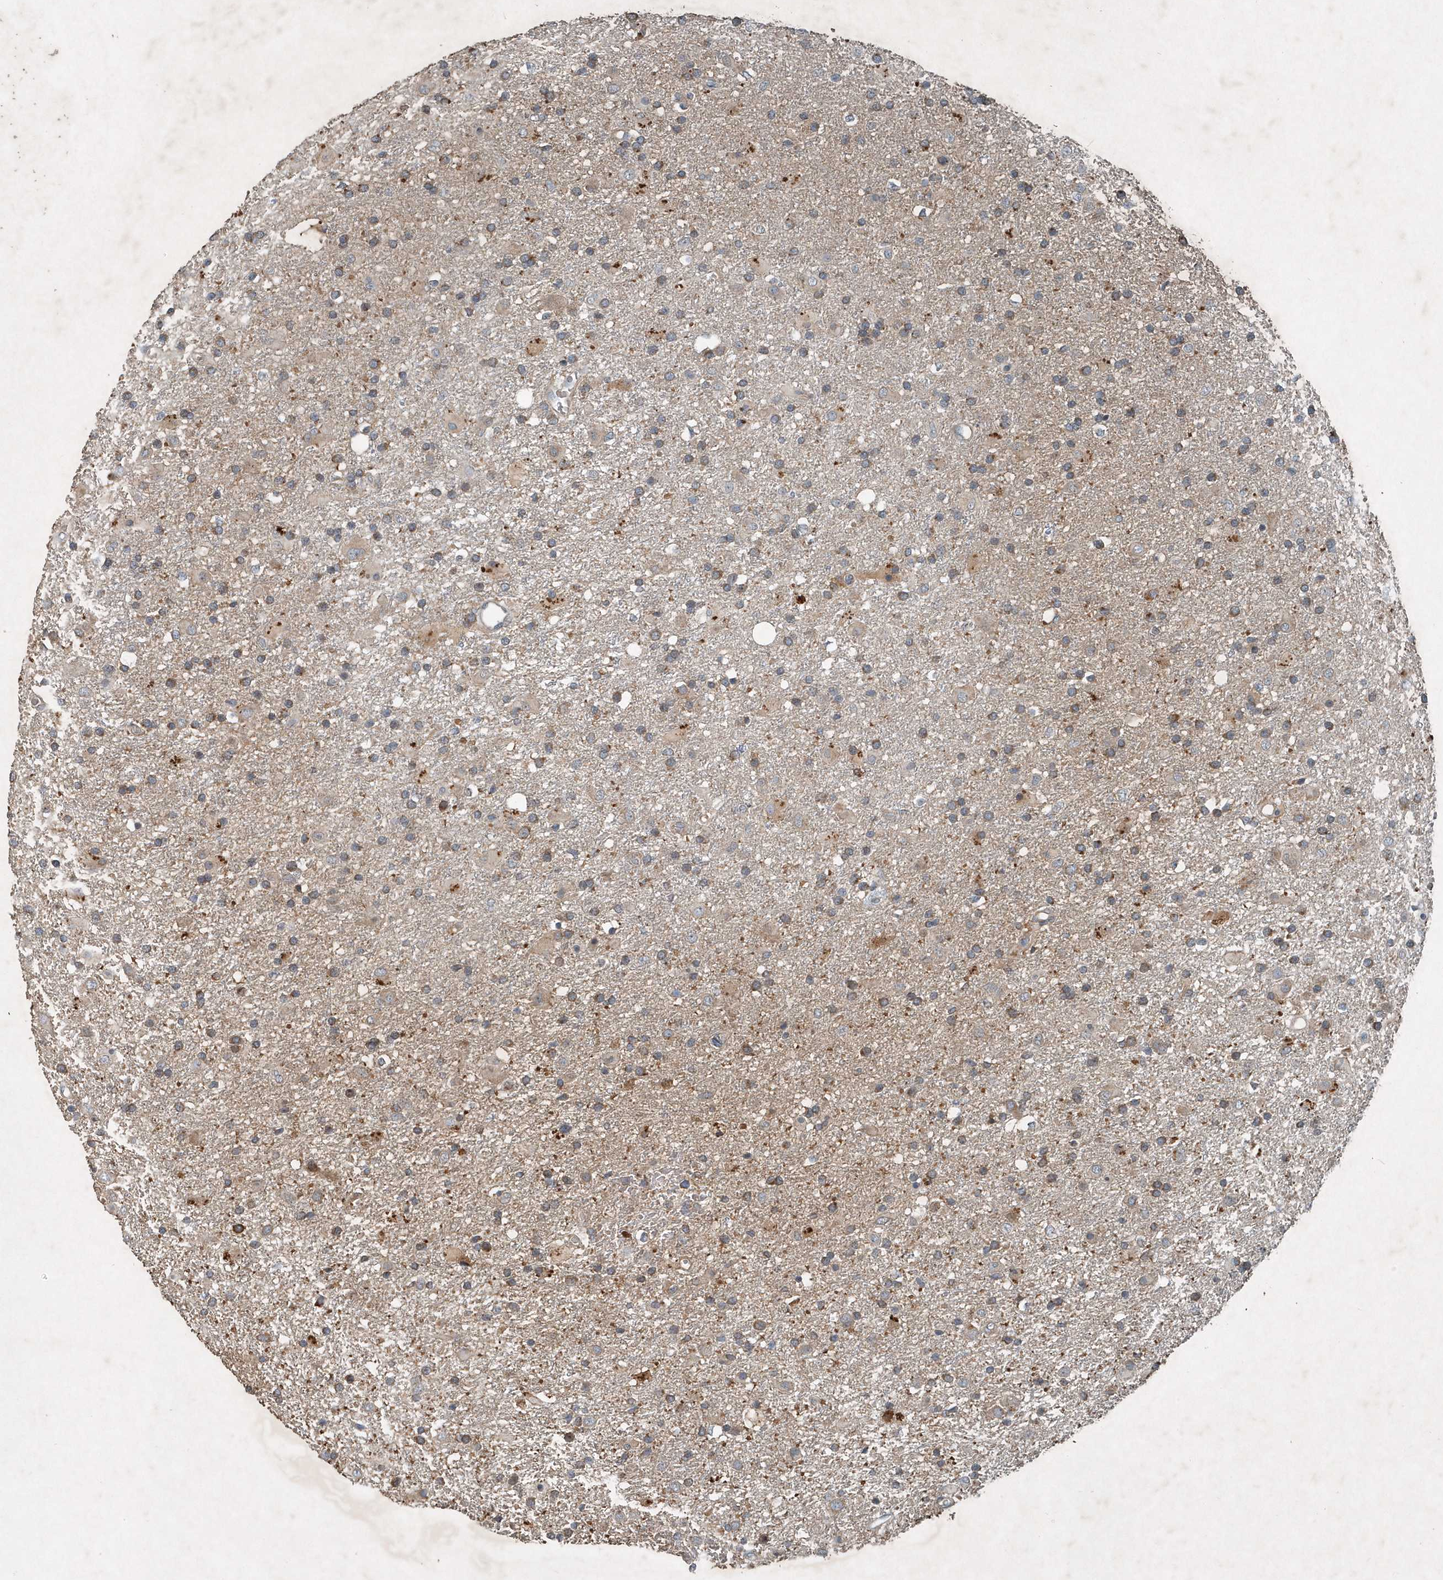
{"staining": {"intensity": "weak", "quantity": ">75%", "location": "cytoplasmic/membranous"}, "tissue": "glioma", "cell_type": "Tumor cells", "image_type": "cancer", "snomed": [{"axis": "morphology", "description": "Glioma, malignant, Low grade"}, {"axis": "topography", "description": "Brain"}], "caption": "A histopathology image of low-grade glioma (malignant) stained for a protein shows weak cytoplasmic/membranous brown staining in tumor cells.", "gene": "SCFD2", "patient": {"sex": "male", "age": 65}}